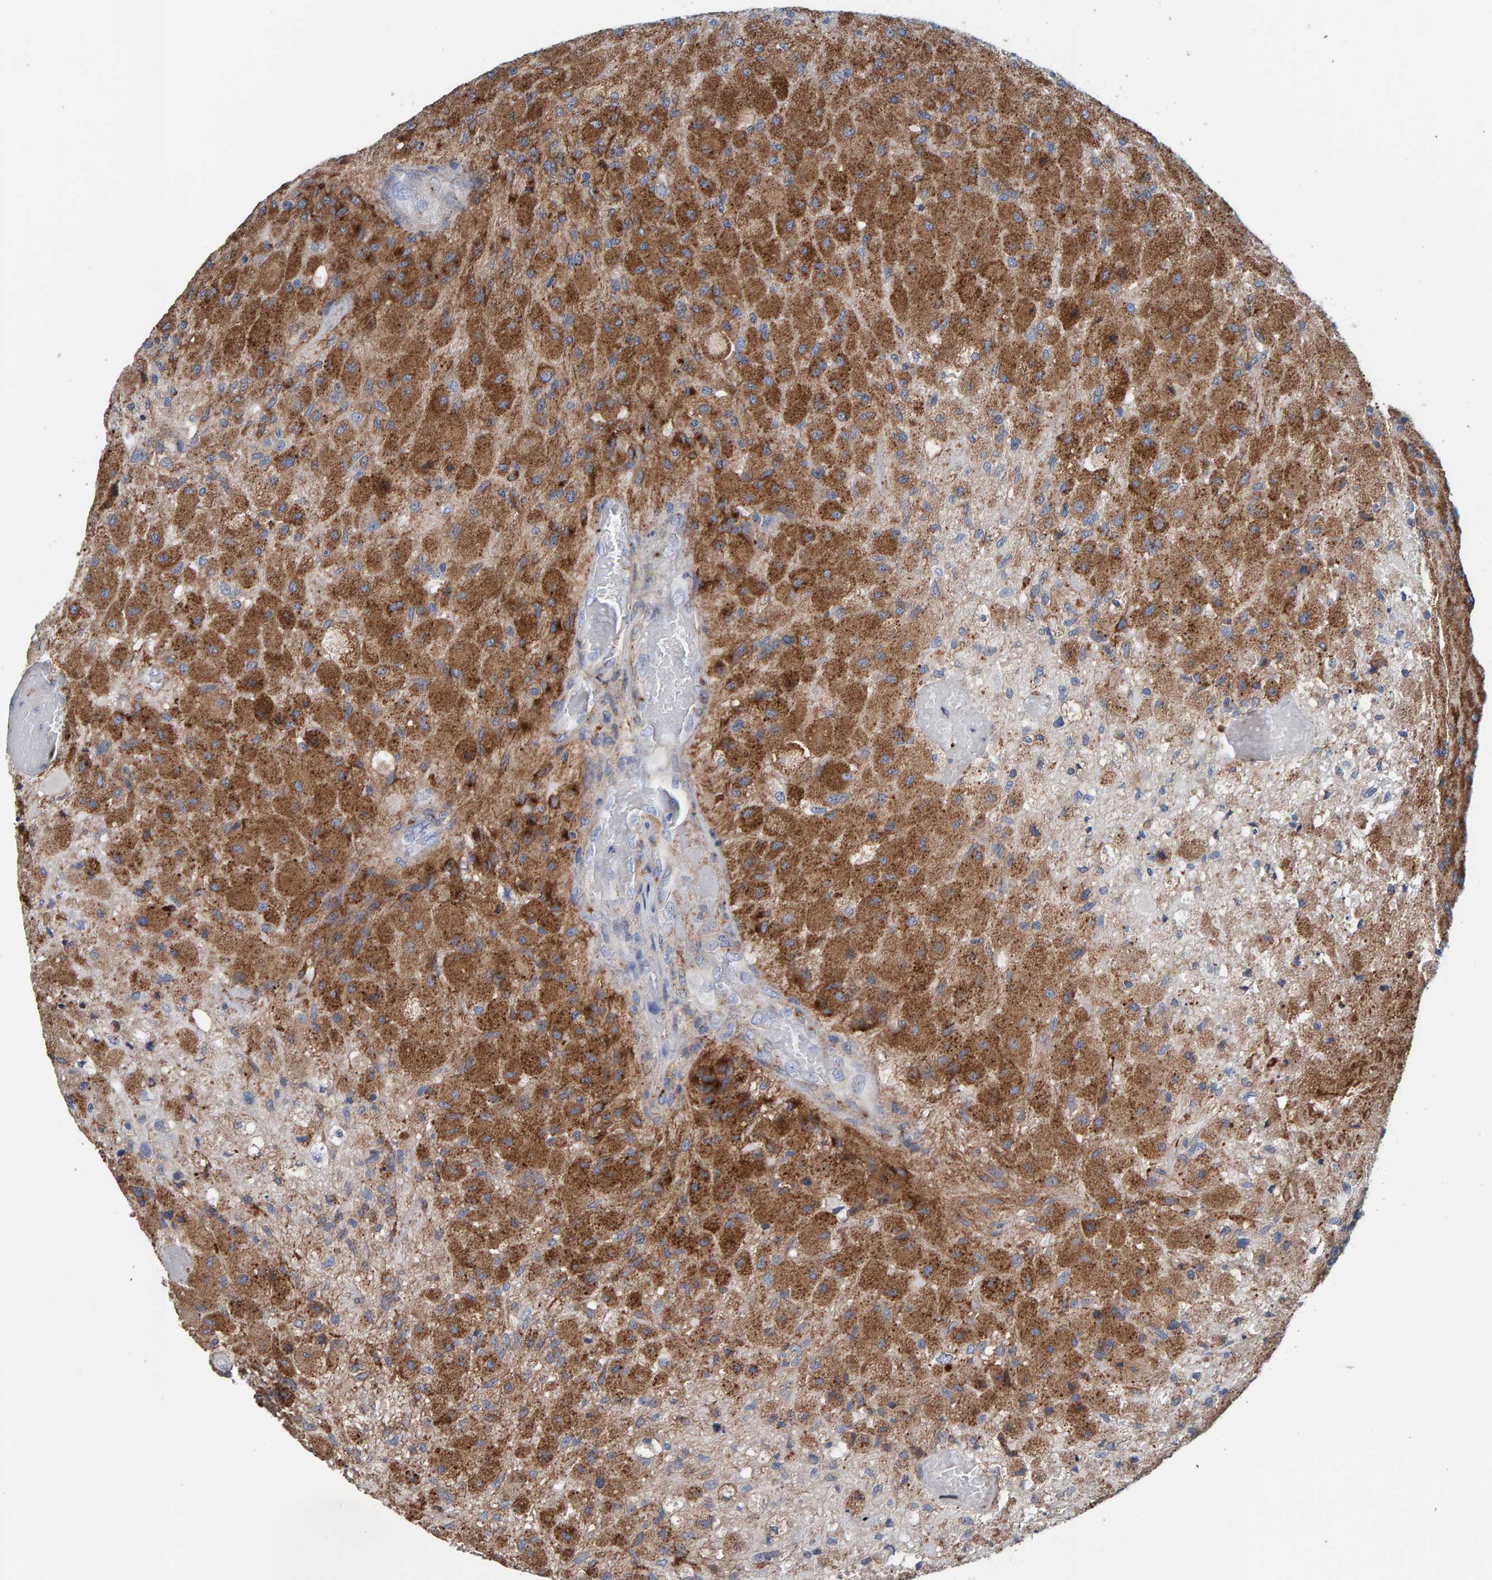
{"staining": {"intensity": "strong", "quantity": ">75%", "location": "cytoplasmic/membranous"}, "tissue": "glioma", "cell_type": "Tumor cells", "image_type": "cancer", "snomed": [{"axis": "morphology", "description": "Normal tissue, NOS"}, {"axis": "morphology", "description": "Glioma, malignant, High grade"}, {"axis": "topography", "description": "Cerebral cortex"}], "caption": "Approximately >75% of tumor cells in glioma exhibit strong cytoplasmic/membranous protein expression as visualized by brown immunohistochemical staining.", "gene": "LRP1", "patient": {"sex": "male", "age": 77}}